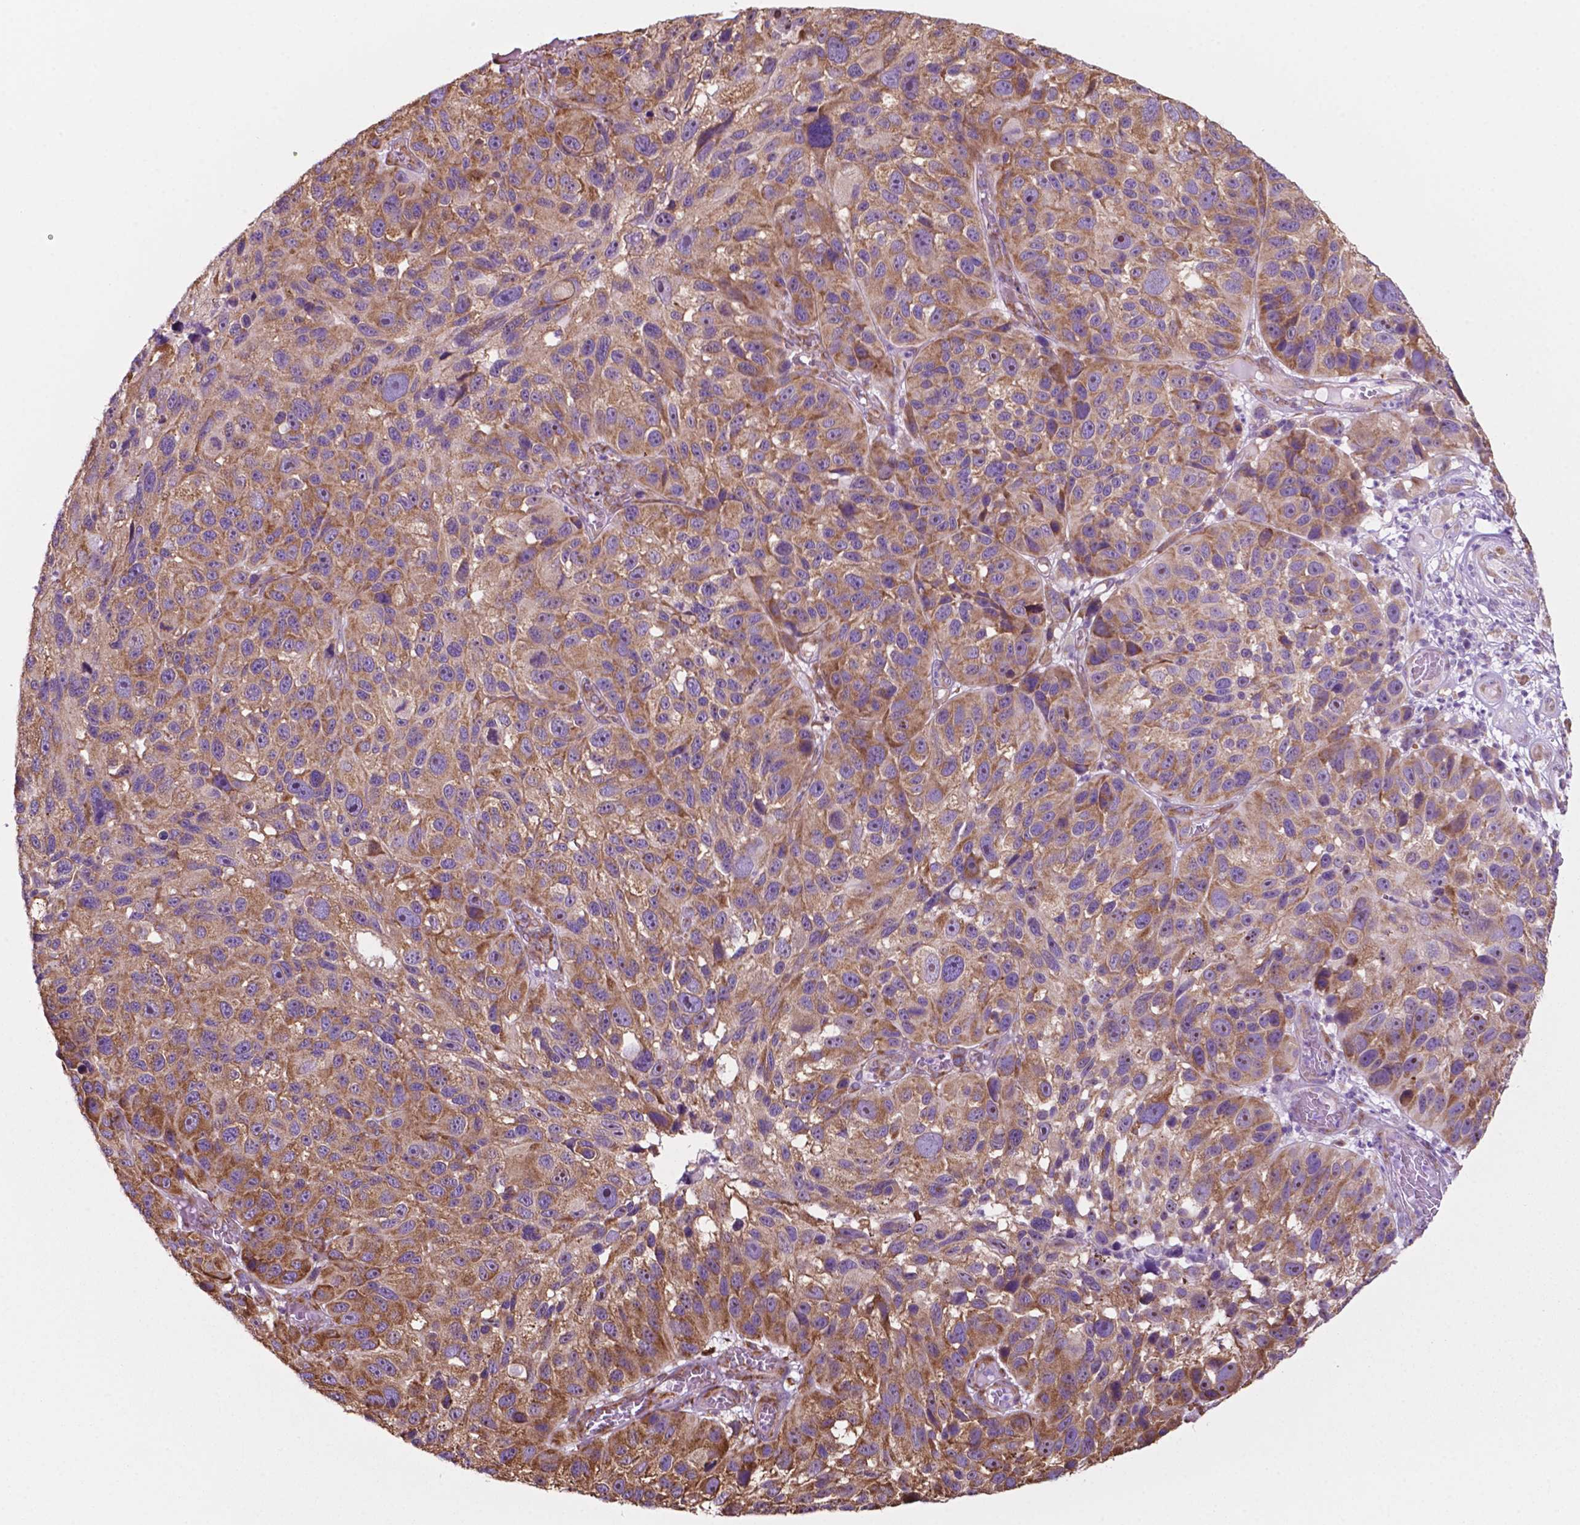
{"staining": {"intensity": "moderate", "quantity": ">75%", "location": "cytoplasmic/membranous"}, "tissue": "melanoma", "cell_type": "Tumor cells", "image_type": "cancer", "snomed": [{"axis": "morphology", "description": "Malignant melanoma, NOS"}, {"axis": "topography", "description": "Skin"}], "caption": "Immunohistochemical staining of human melanoma shows moderate cytoplasmic/membranous protein expression in about >75% of tumor cells.", "gene": "RPL29", "patient": {"sex": "male", "age": 53}}